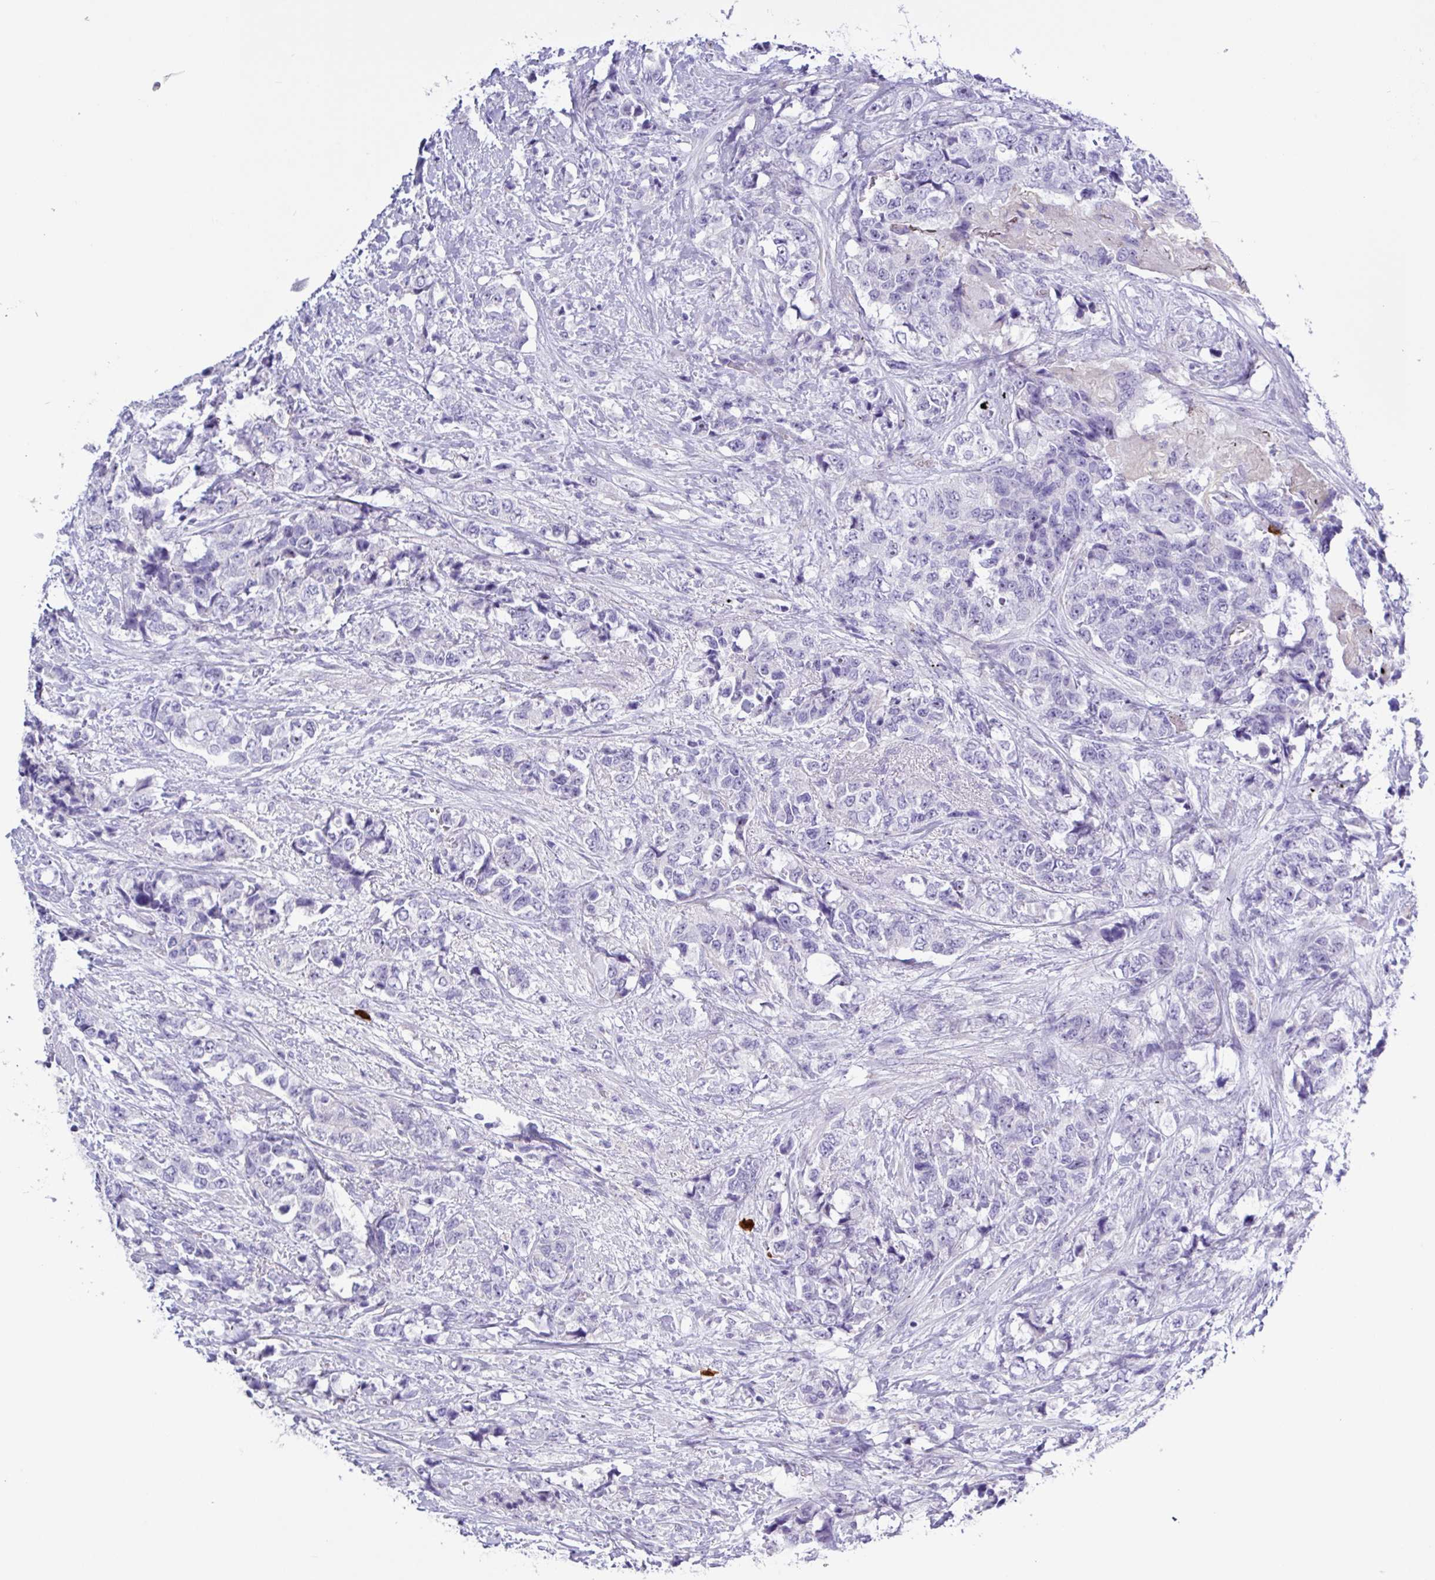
{"staining": {"intensity": "negative", "quantity": "none", "location": "none"}, "tissue": "urothelial cancer", "cell_type": "Tumor cells", "image_type": "cancer", "snomed": [{"axis": "morphology", "description": "Urothelial carcinoma, High grade"}, {"axis": "topography", "description": "Urinary bladder"}], "caption": "IHC image of neoplastic tissue: urothelial cancer stained with DAB displays no significant protein staining in tumor cells. (DAB (3,3'-diaminobenzidine) IHC visualized using brightfield microscopy, high magnification).", "gene": "MRM2", "patient": {"sex": "female", "age": 78}}